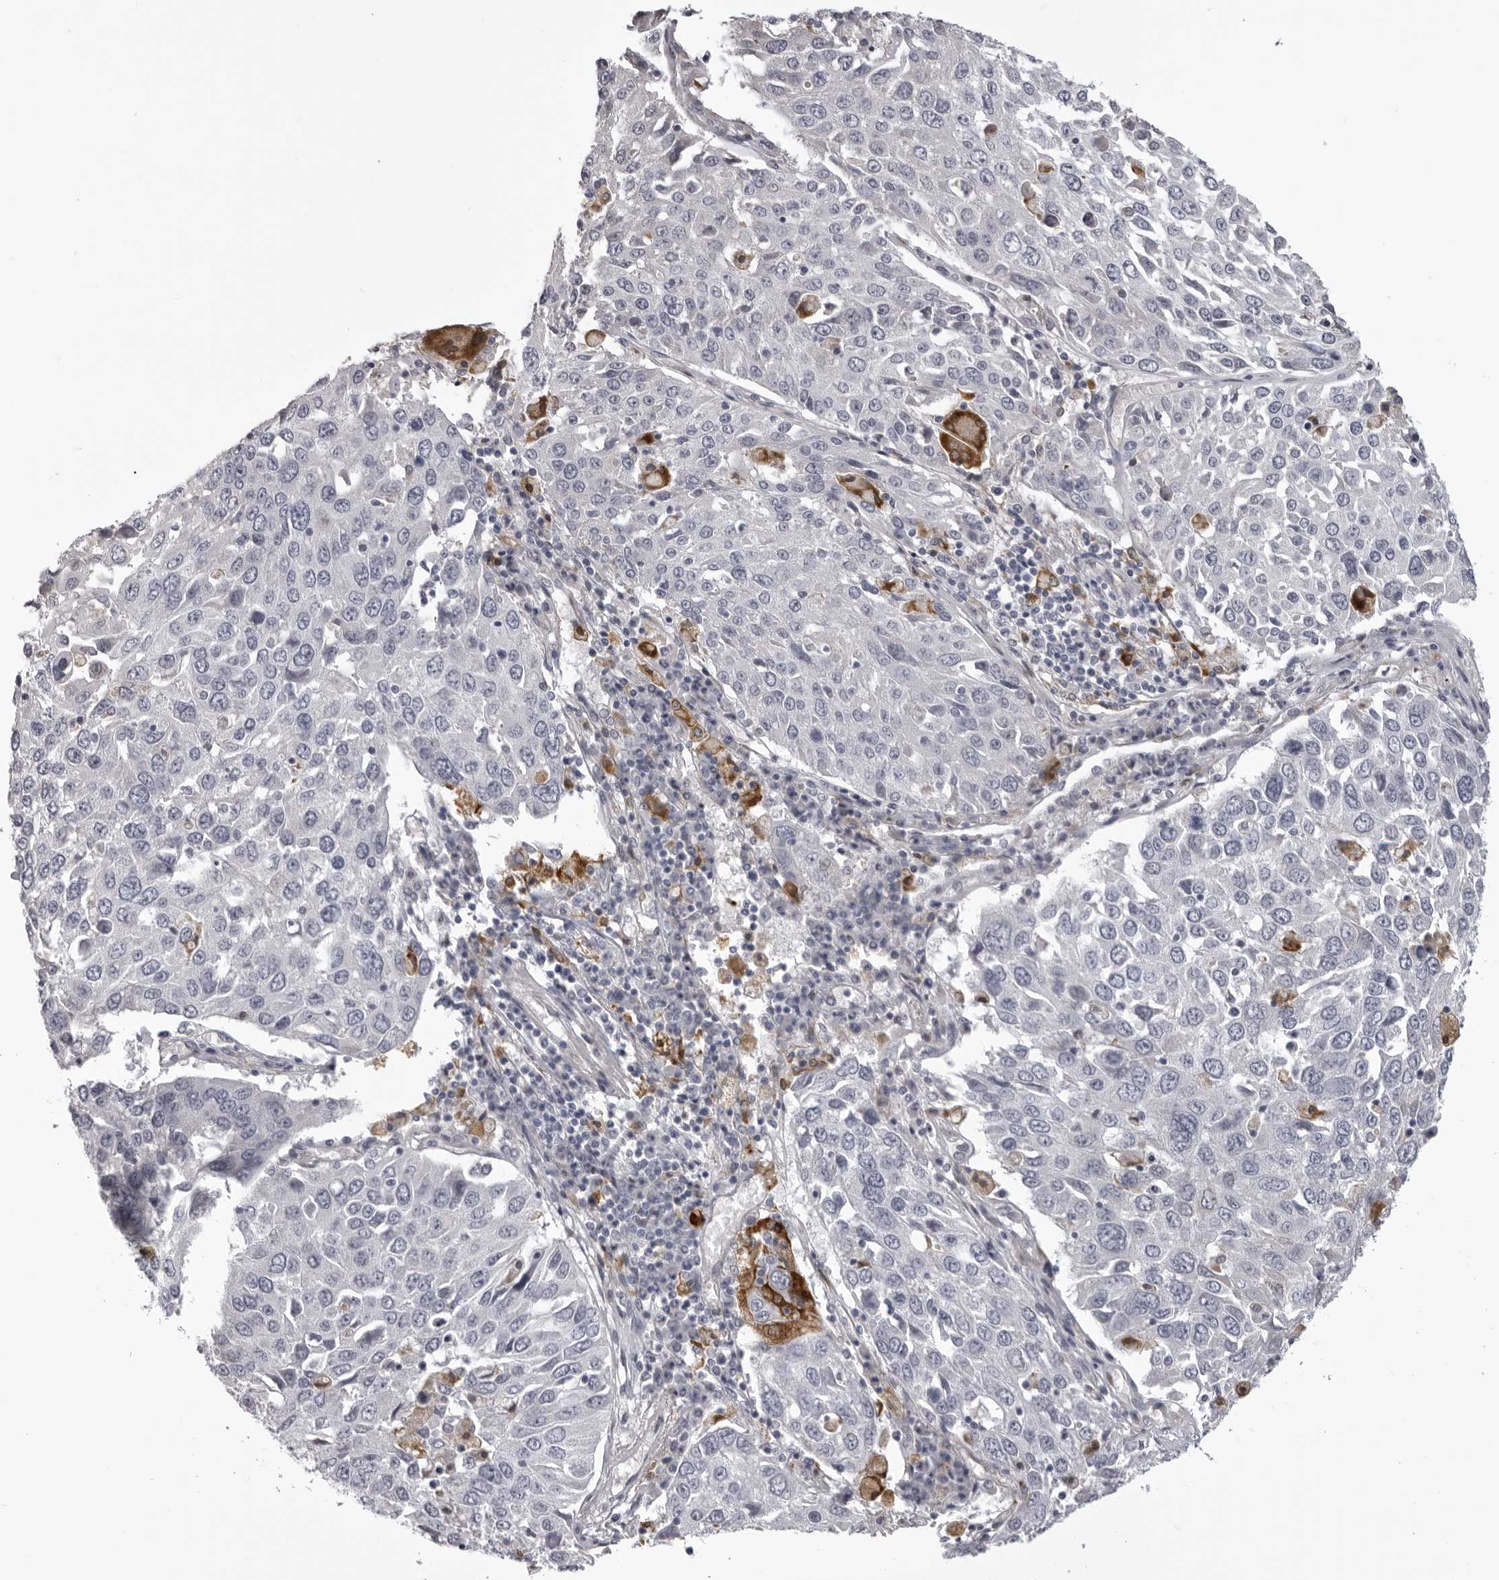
{"staining": {"intensity": "negative", "quantity": "none", "location": "none"}, "tissue": "lung cancer", "cell_type": "Tumor cells", "image_type": "cancer", "snomed": [{"axis": "morphology", "description": "Squamous cell carcinoma, NOS"}, {"axis": "topography", "description": "Lung"}], "caption": "DAB immunohistochemical staining of human squamous cell carcinoma (lung) exhibits no significant staining in tumor cells. (DAB (3,3'-diaminobenzidine) immunohistochemistry, high magnification).", "gene": "NCEH1", "patient": {"sex": "male", "age": 65}}